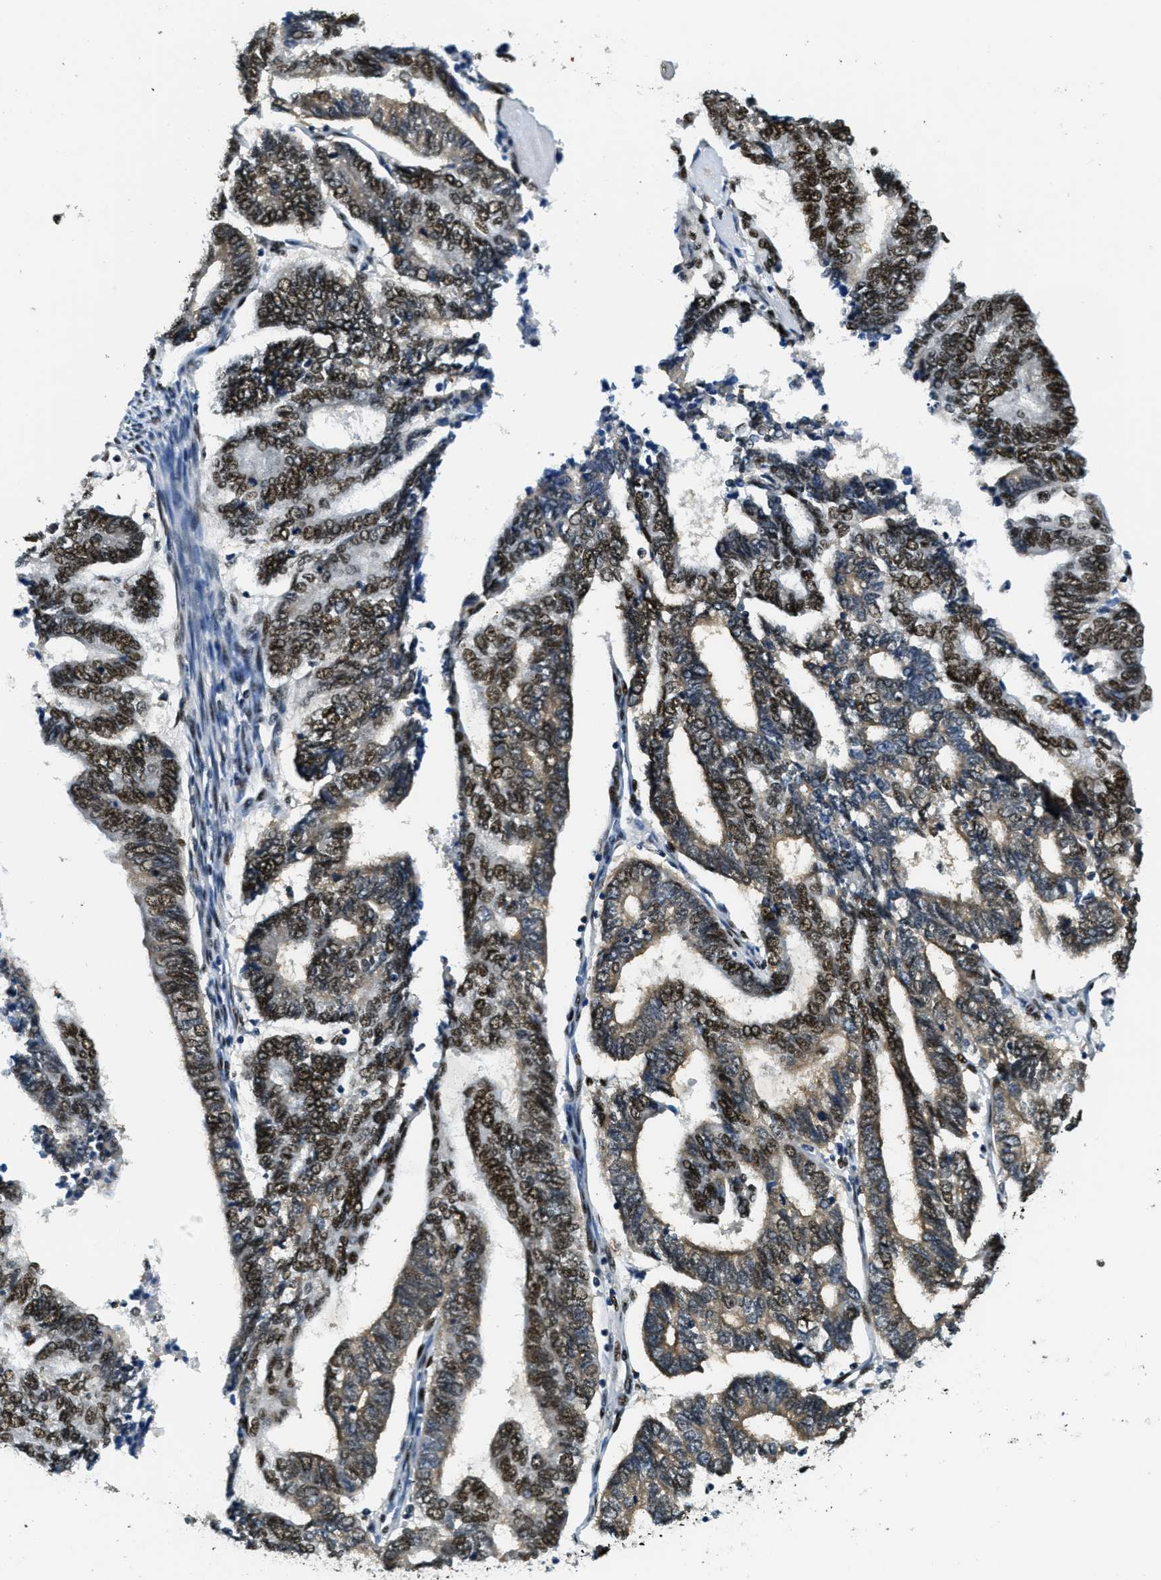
{"staining": {"intensity": "strong", "quantity": ">75%", "location": "cytoplasmic/membranous,nuclear"}, "tissue": "endometrial cancer", "cell_type": "Tumor cells", "image_type": "cancer", "snomed": [{"axis": "morphology", "description": "Adenocarcinoma, NOS"}, {"axis": "topography", "description": "Uterus"}, {"axis": "topography", "description": "Endometrium"}], "caption": "Adenocarcinoma (endometrial) stained for a protein exhibits strong cytoplasmic/membranous and nuclear positivity in tumor cells.", "gene": "SSB", "patient": {"sex": "female", "age": 70}}